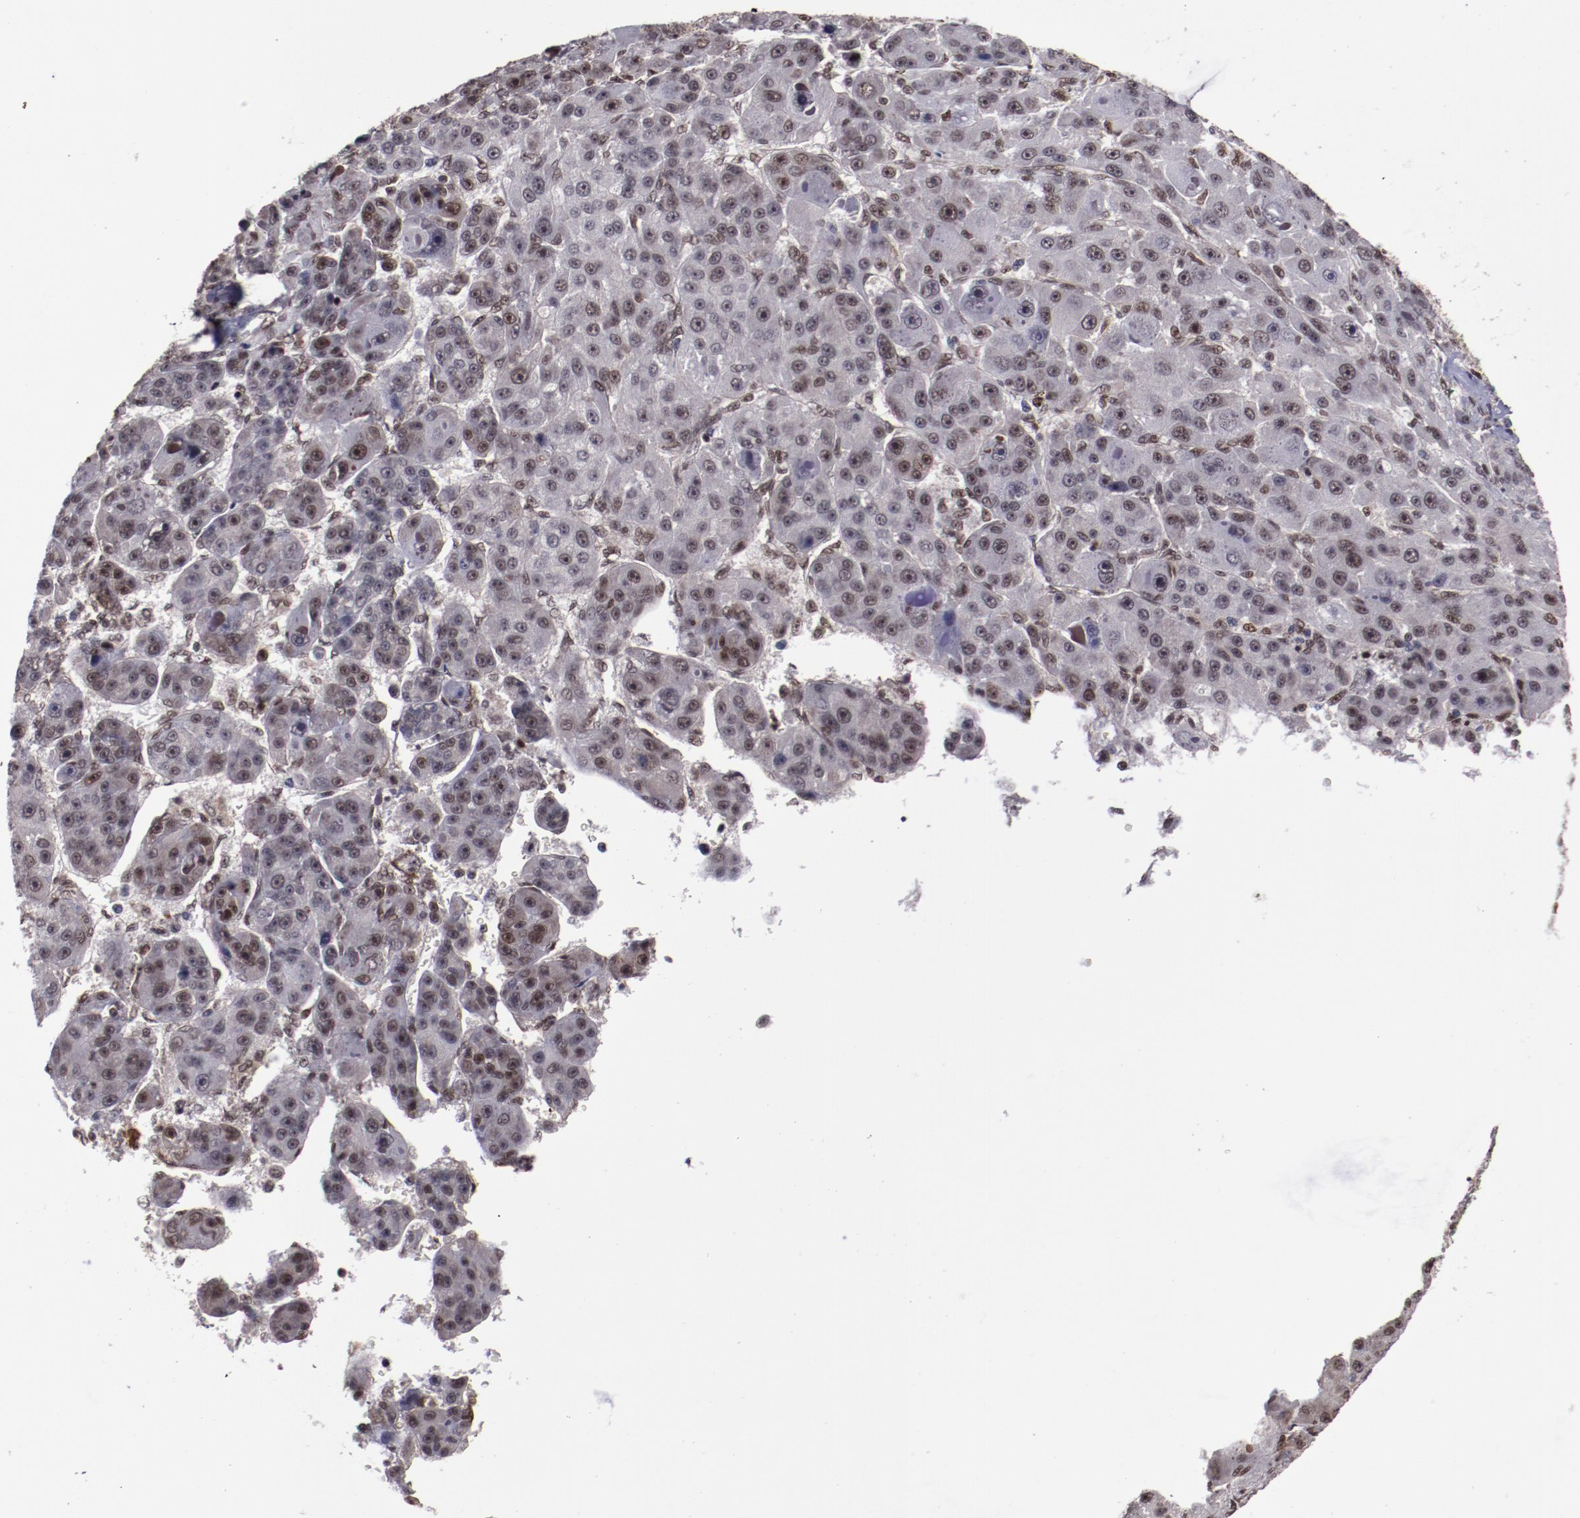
{"staining": {"intensity": "moderate", "quantity": "25%-75%", "location": "nuclear"}, "tissue": "liver cancer", "cell_type": "Tumor cells", "image_type": "cancer", "snomed": [{"axis": "morphology", "description": "Carcinoma, Hepatocellular, NOS"}, {"axis": "topography", "description": "Liver"}], "caption": "Liver hepatocellular carcinoma stained with a brown dye reveals moderate nuclear positive expression in approximately 25%-75% of tumor cells.", "gene": "ERH", "patient": {"sex": "male", "age": 76}}